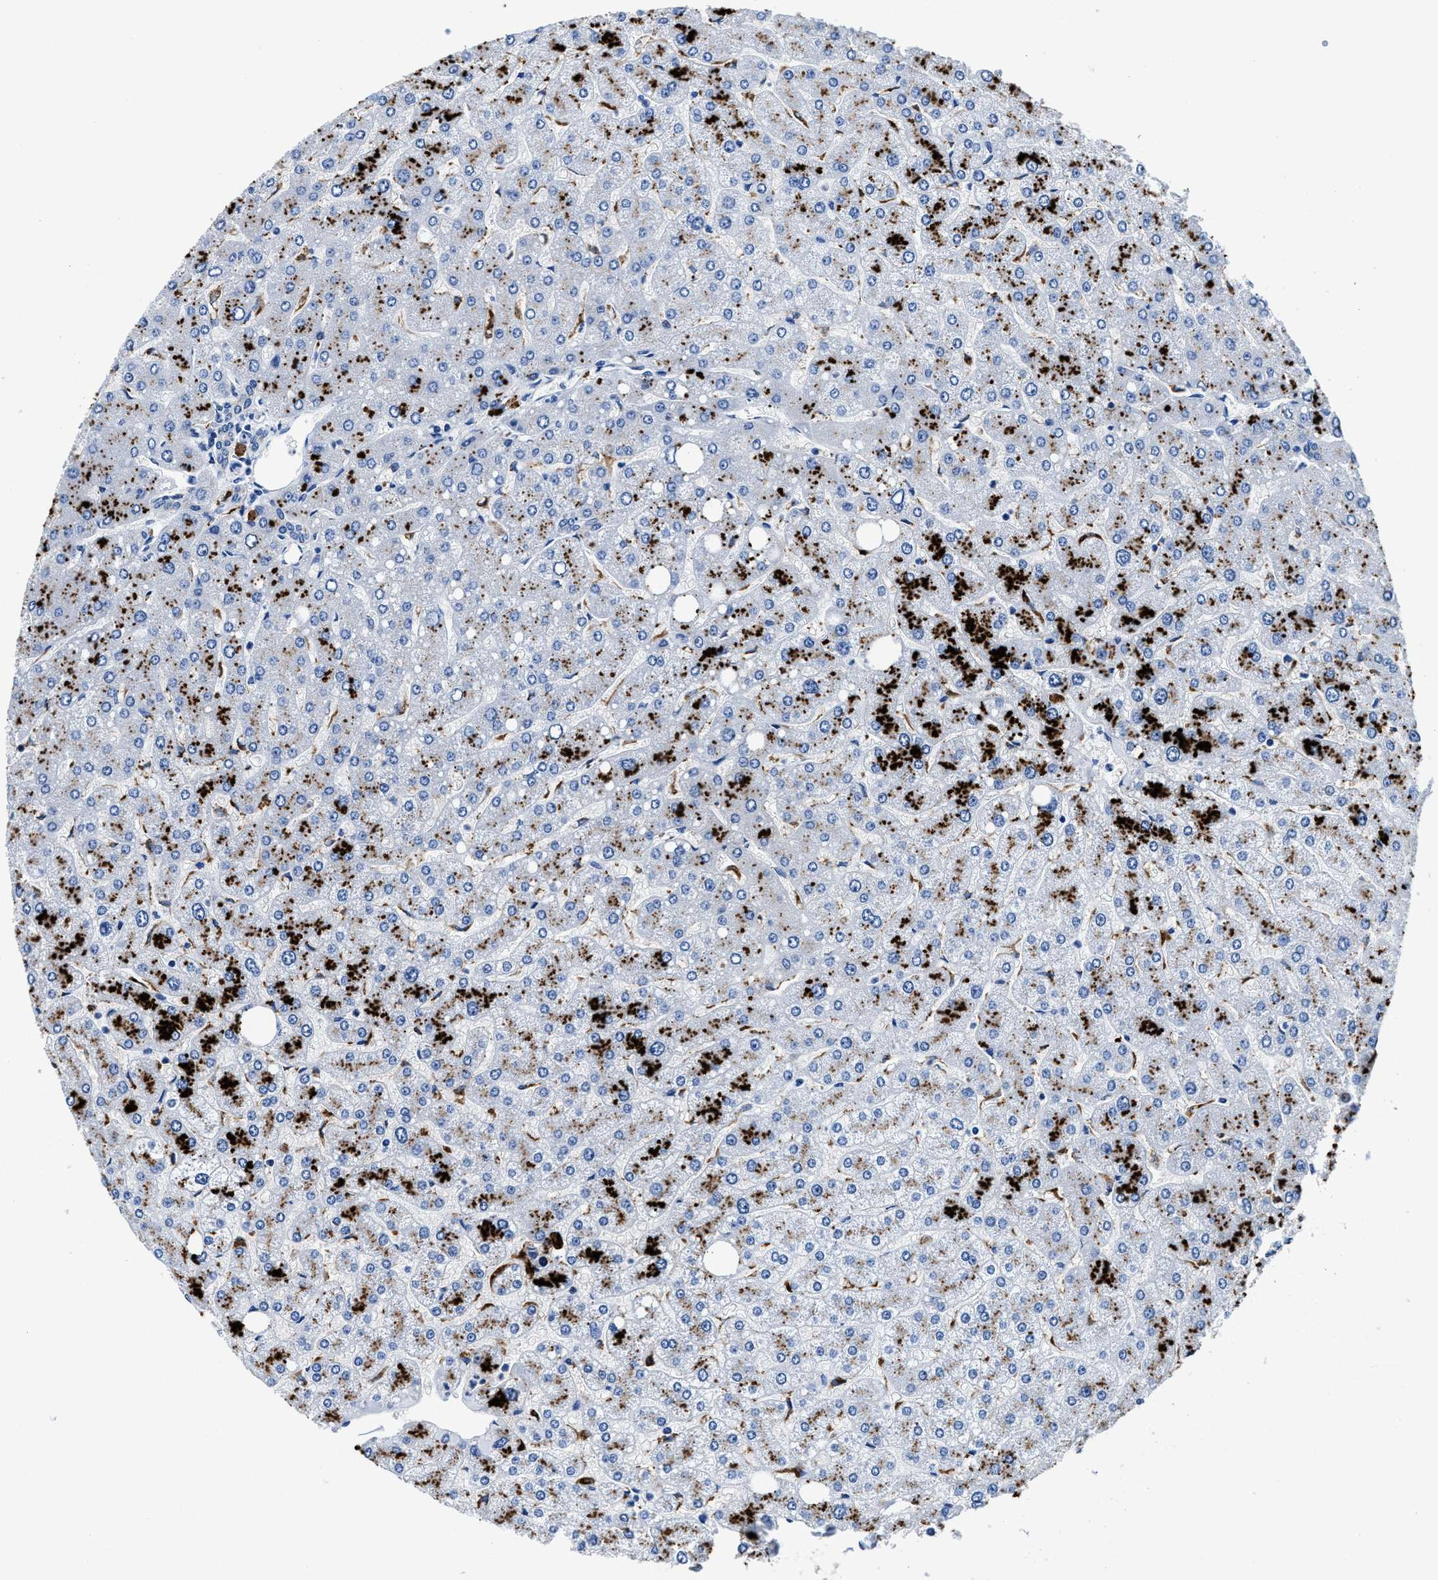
{"staining": {"intensity": "negative", "quantity": "none", "location": "none"}, "tissue": "liver", "cell_type": "Cholangiocytes", "image_type": "normal", "snomed": [{"axis": "morphology", "description": "Normal tissue, NOS"}, {"axis": "topography", "description": "Liver"}], "caption": "DAB immunohistochemical staining of benign liver demonstrates no significant staining in cholangiocytes. (IHC, brightfield microscopy, high magnification).", "gene": "OR14K1", "patient": {"sex": "male", "age": 55}}